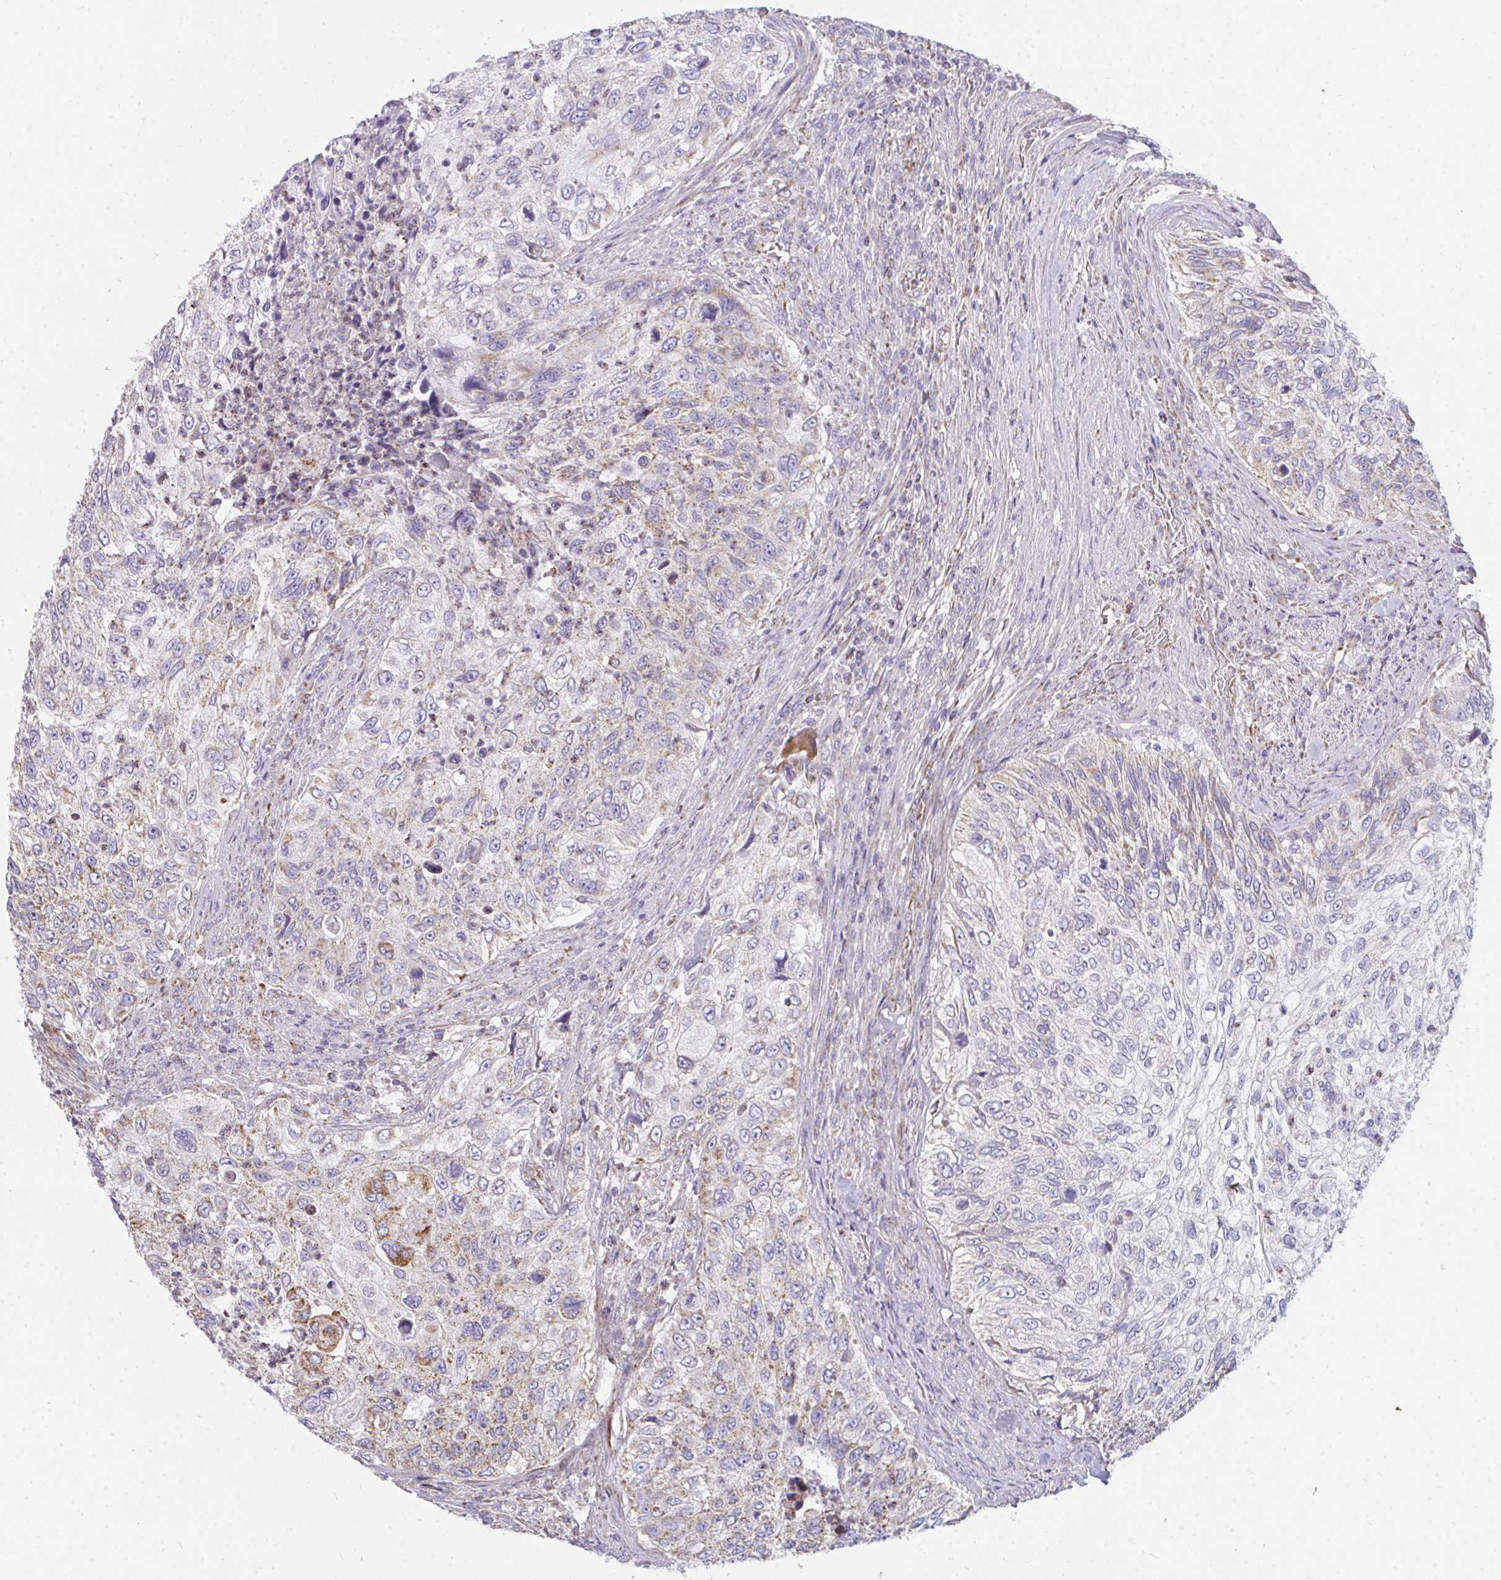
{"staining": {"intensity": "weak", "quantity": "<25%", "location": "cytoplasmic/membranous"}, "tissue": "urothelial cancer", "cell_type": "Tumor cells", "image_type": "cancer", "snomed": [{"axis": "morphology", "description": "Urothelial carcinoma, High grade"}, {"axis": "topography", "description": "Urinary bladder"}], "caption": "IHC of high-grade urothelial carcinoma reveals no staining in tumor cells.", "gene": "FAHD1", "patient": {"sex": "female", "age": 60}}